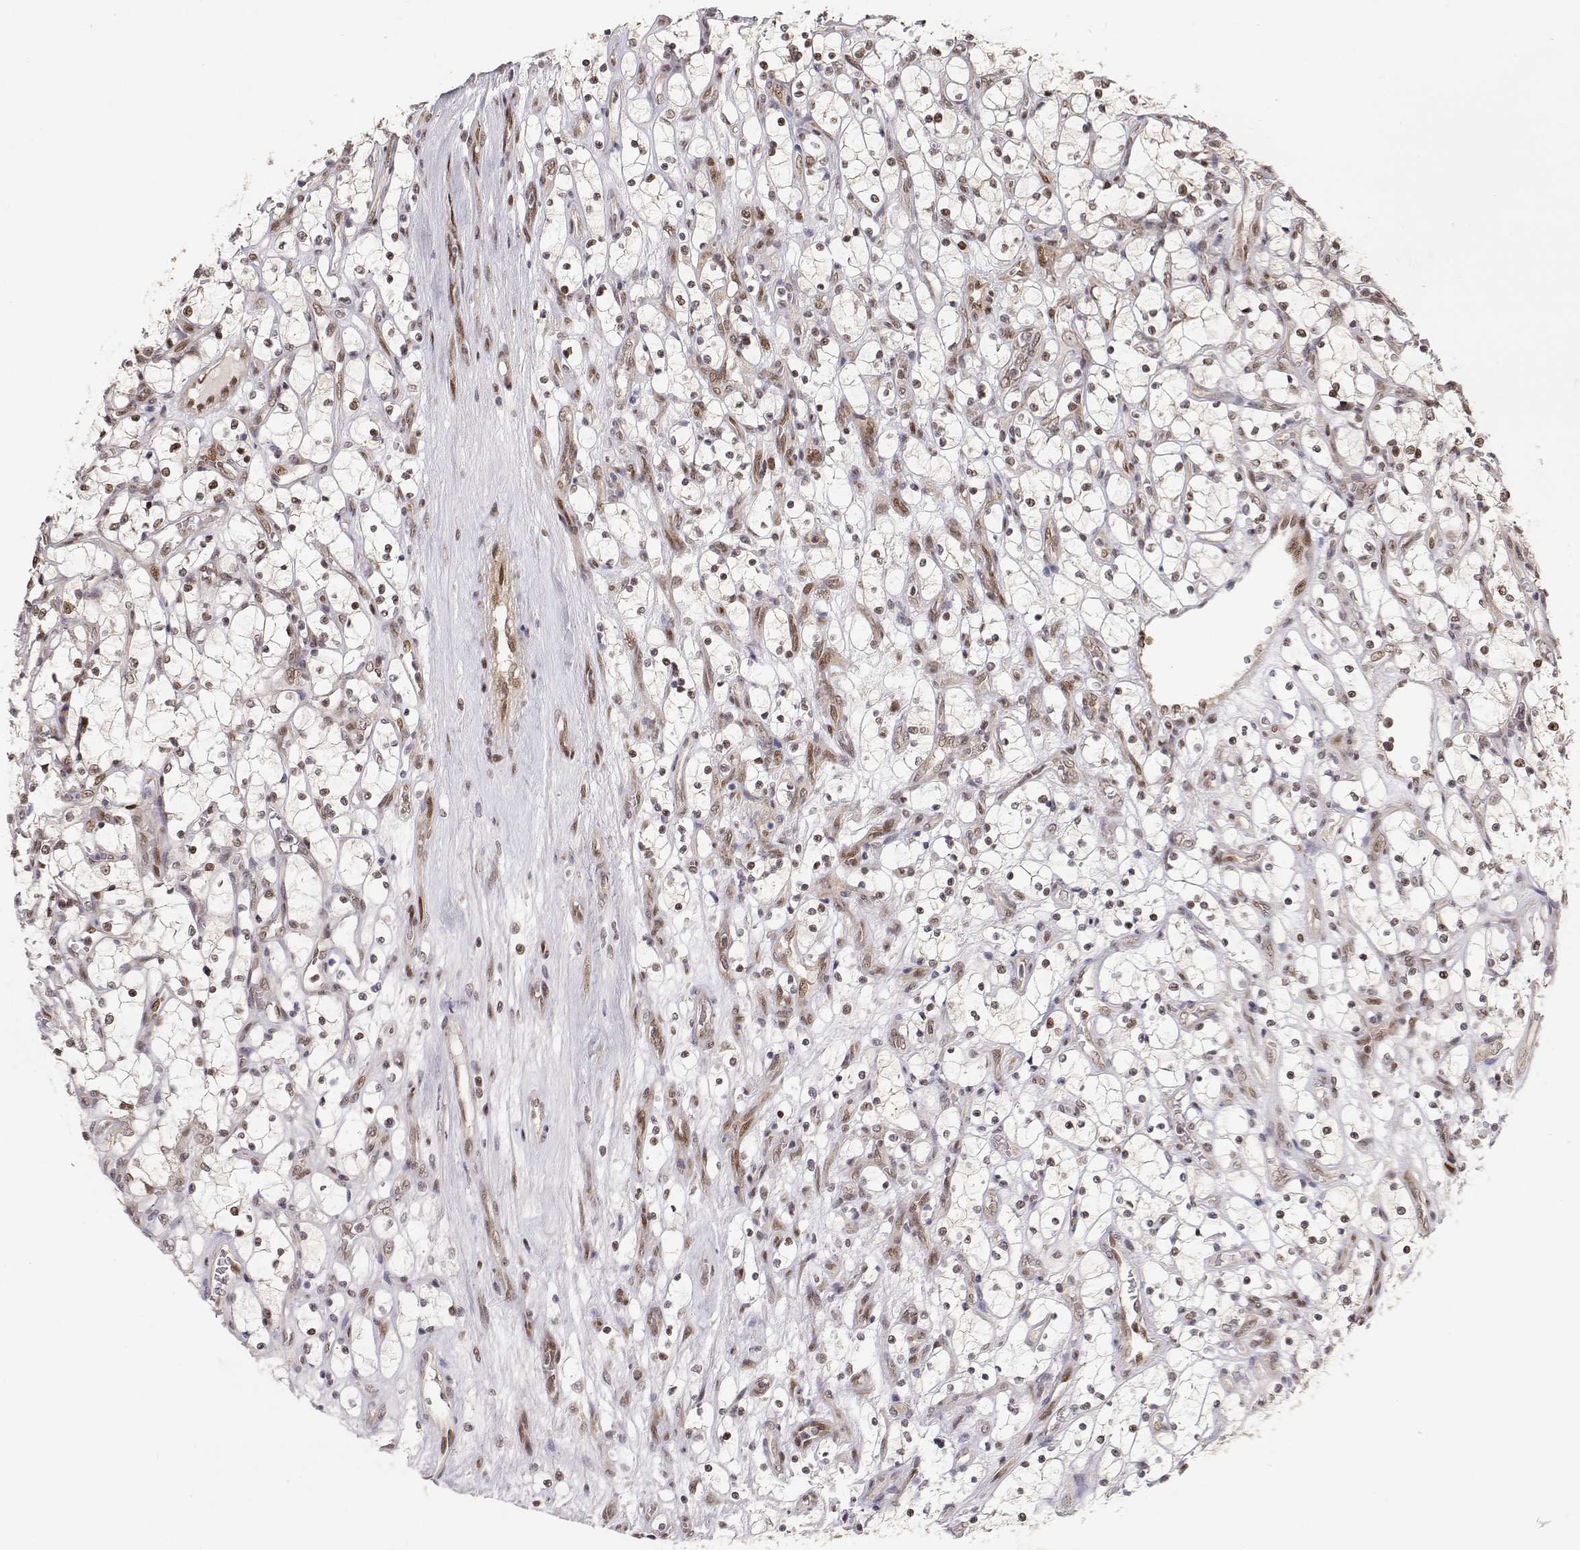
{"staining": {"intensity": "moderate", "quantity": "<25%", "location": "nuclear"}, "tissue": "renal cancer", "cell_type": "Tumor cells", "image_type": "cancer", "snomed": [{"axis": "morphology", "description": "Adenocarcinoma, NOS"}, {"axis": "topography", "description": "Kidney"}], "caption": "Renal adenocarcinoma stained with immunohistochemistry exhibits moderate nuclear staining in approximately <25% of tumor cells.", "gene": "BRCA1", "patient": {"sex": "female", "age": 69}}